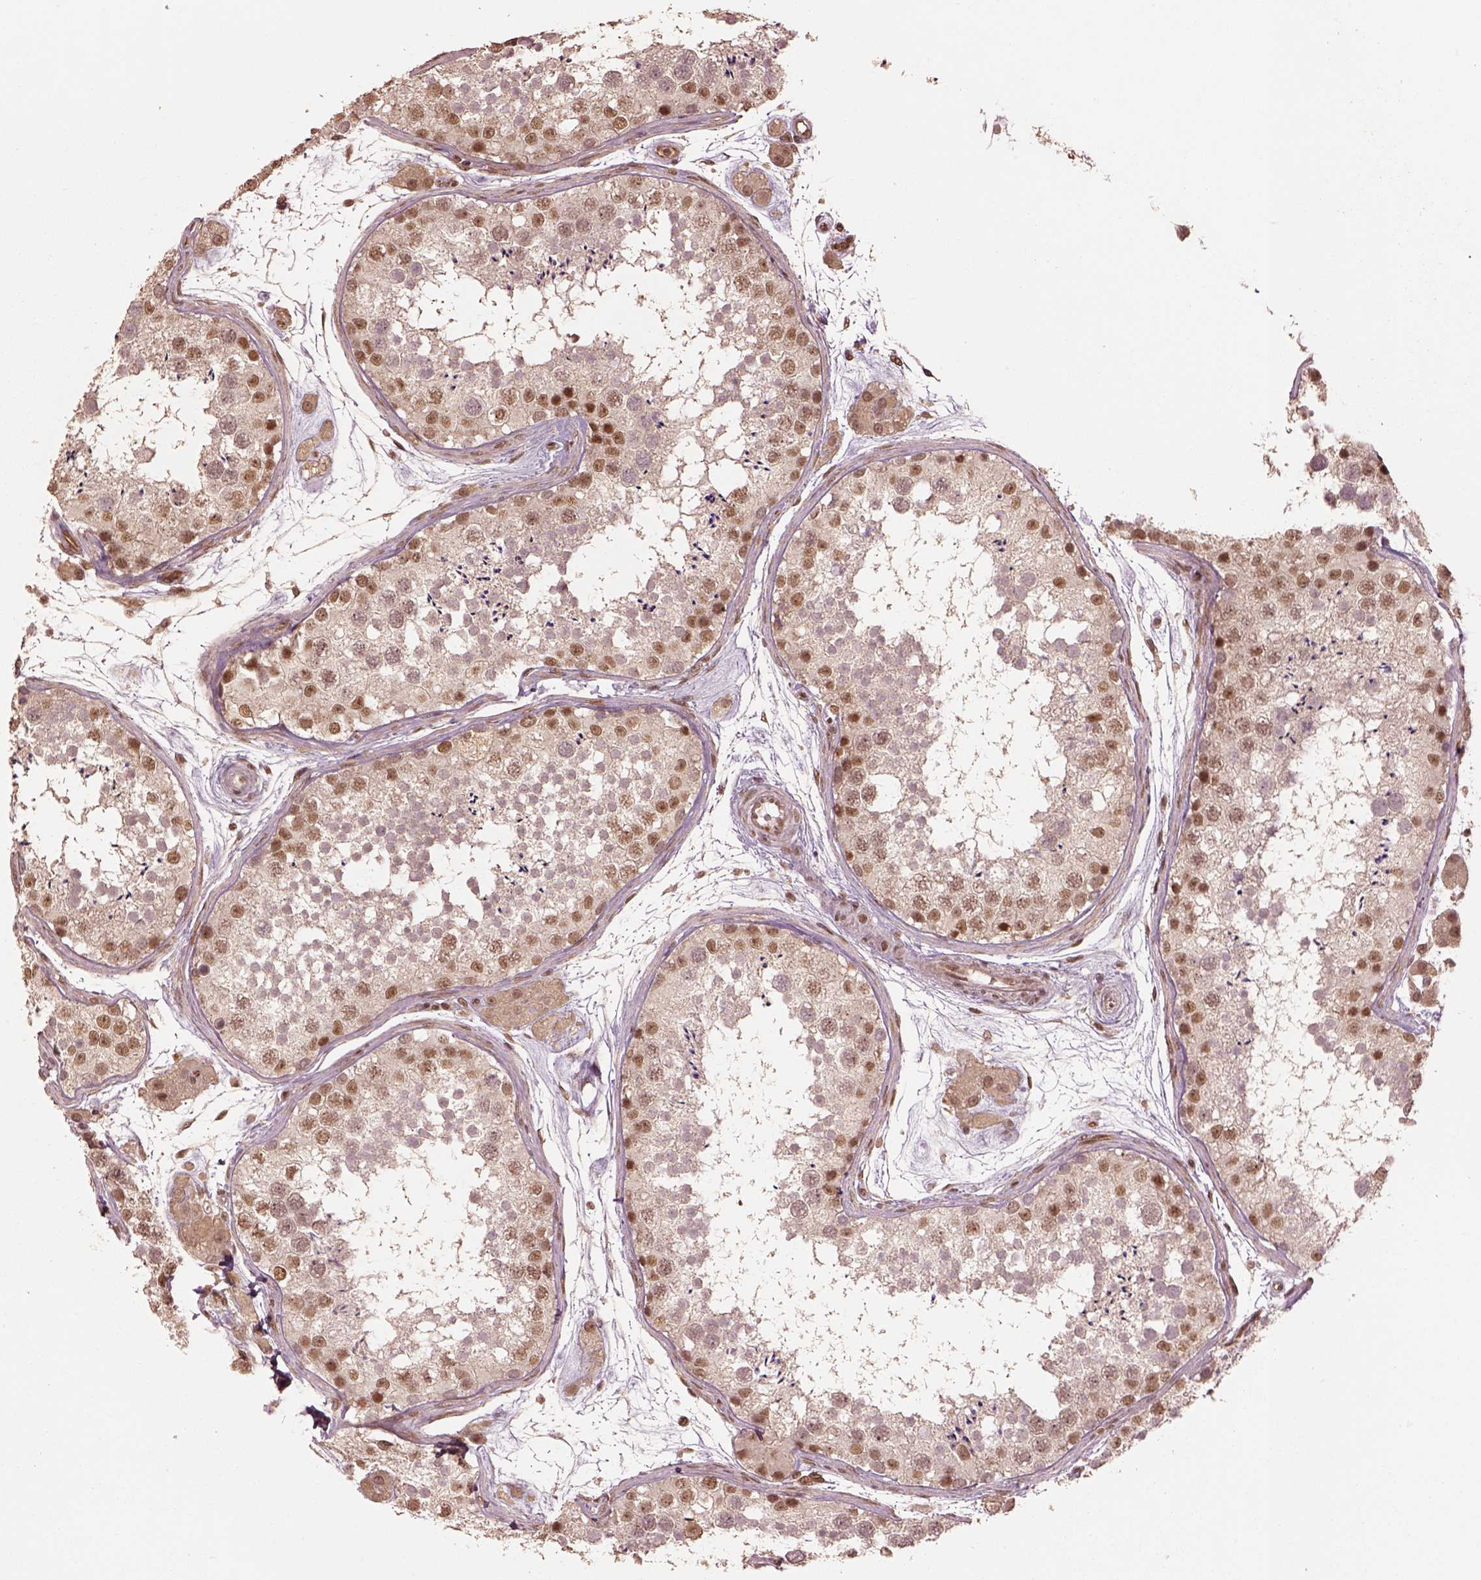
{"staining": {"intensity": "moderate", "quantity": "25%-75%", "location": "nuclear"}, "tissue": "testis", "cell_type": "Cells in seminiferous ducts", "image_type": "normal", "snomed": [{"axis": "morphology", "description": "Normal tissue, NOS"}, {"axis": "topography", "description": "Testis"}], "caption": "Brown immunohistochemical staining in benign human testis displays moderate nuclear positivity in about 25%-75% of cells in seminiferous ducts.", "gene": "BRD9", "patient": {"sex": "male", "age": 41}}